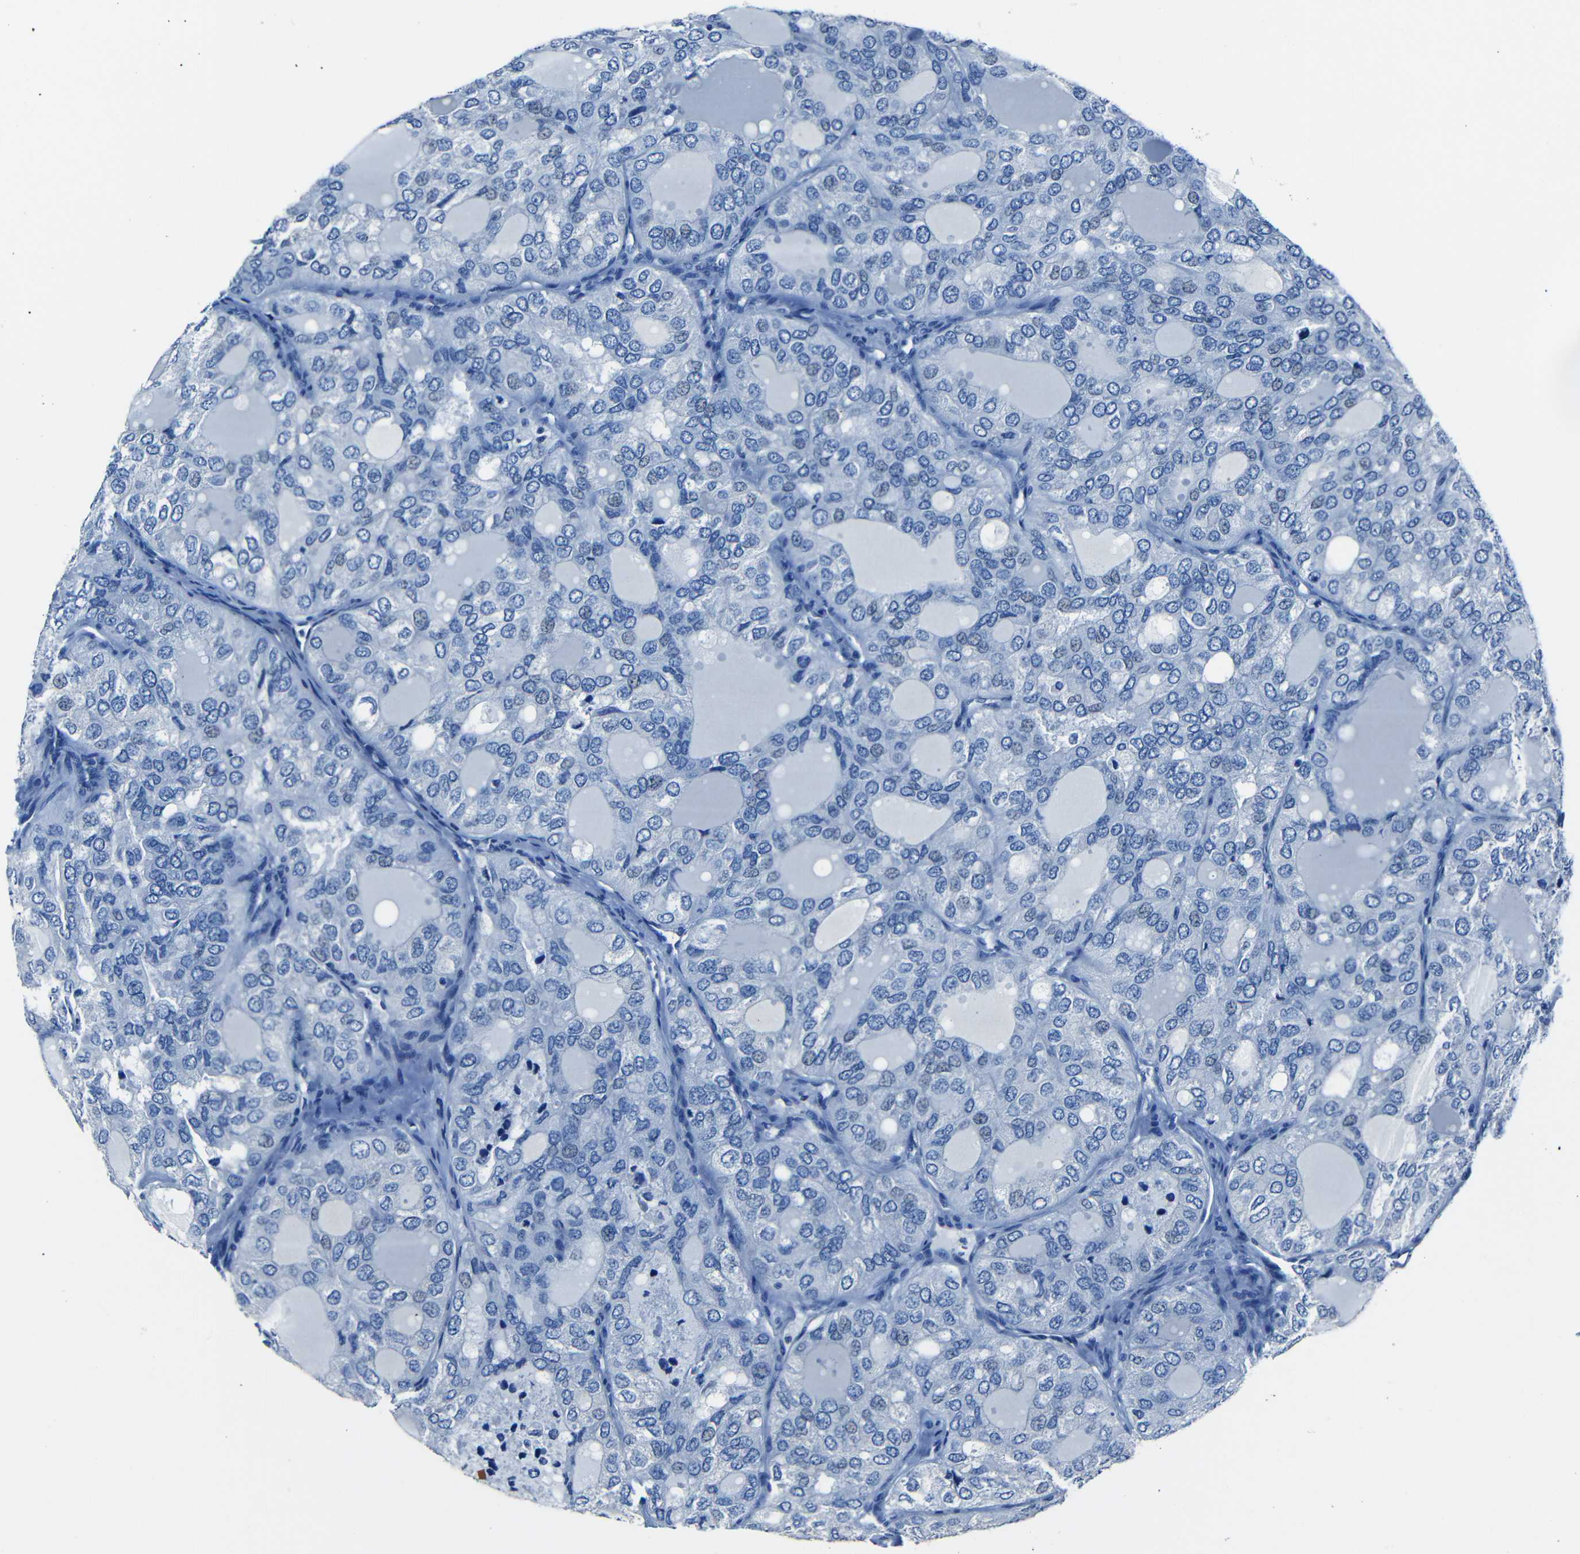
{"staining": {"intensity": "negative", "quantity": "none", "location": "none"}, "tissue": "thyroid cancer", "cell_type": "Tumor cells", "image_type": "cancer", "snomed": [{"axis": "morphology", "description": "Follicular adenoma carcinoma, NOS"}, {"axis": "topography", "description": "Thyroid gland"}], "caption": "High magnification brightfield microscopy of thyroid cancer stained with DAB (brown) and counterstained with hematoxylin (blue): tumor cells show no significant staining. (DAB IHC visualized using brightfield microscopy, high magnification).", "gene": "NCMAP", "patient": {"sex": "male", "age": 75}}